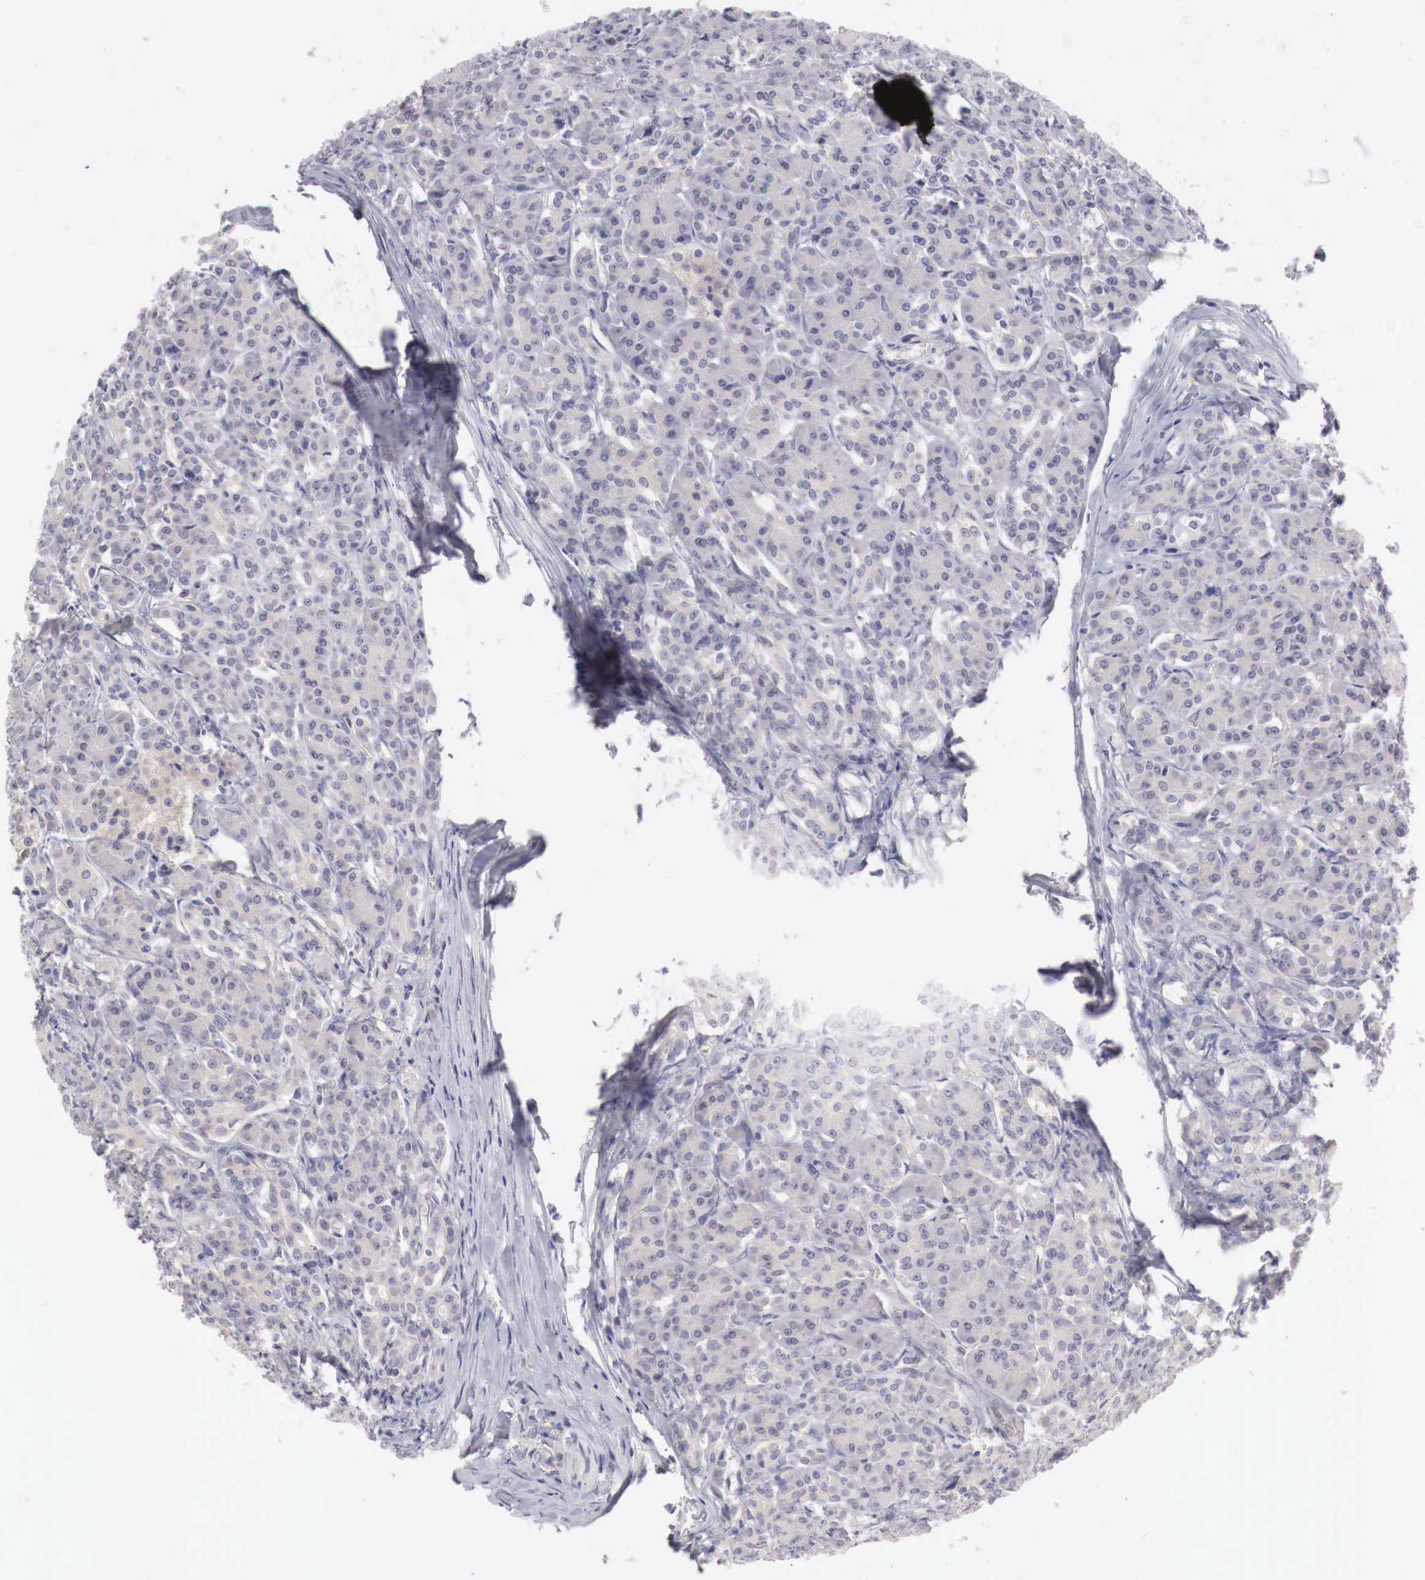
{"staining": {"intensity": "negative", "quantity": "none", "location": "none"}, "tissue": "pancreas", "cell_type": "Exocrine glandular cells", "image_type": "normal", "snomed": [{"axis": "morphology", "description": "Normal tissue, NOS"}, {"axis": "topography", "description": "Lymph node"}, {"axis": "topography", "description": "Pancreas"}], "caption": "This micrograph is of benign pancreas stained with immunohistochemistry (IHC) to label a protein in brown with the nuclei are counter-stained blue. There is no expression in exocrine glandular cells.", "gene": "GATA1", "patient": {"sex": "male", "age": 59}}